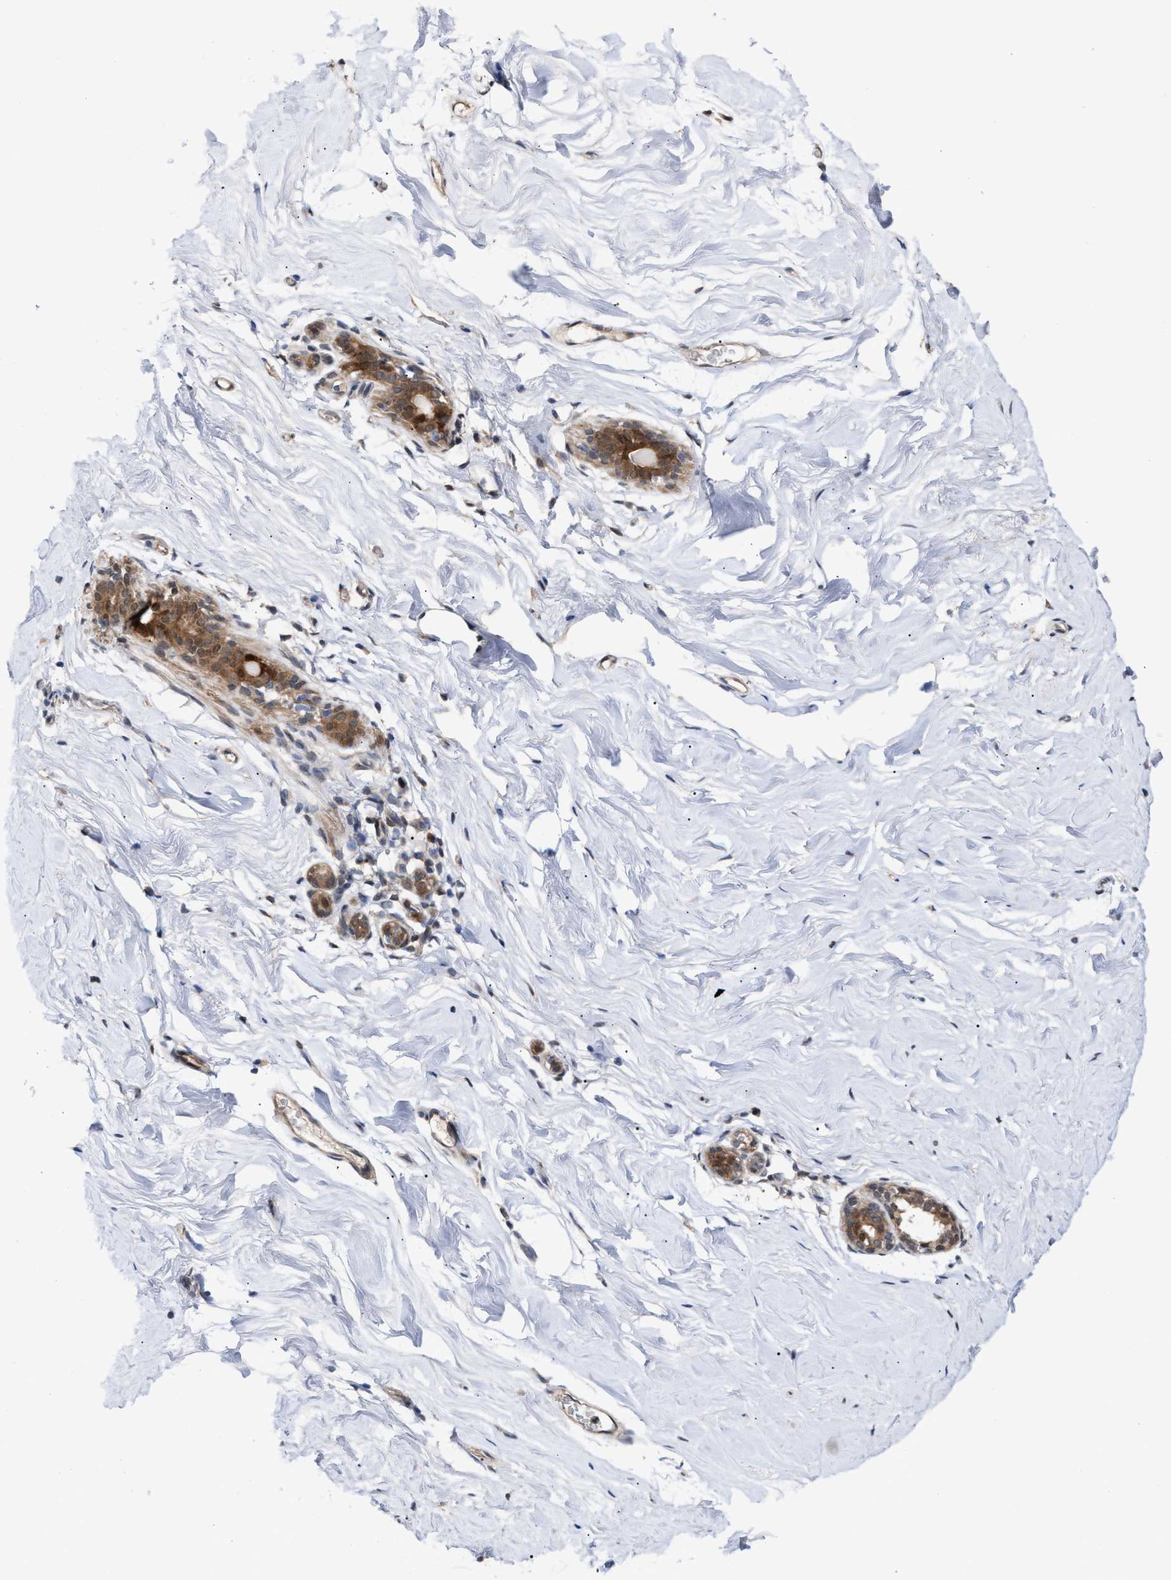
{"staining": {"intensity": "weak", "quantity": ">75%", "location": "nuclear"}, "tissue": "breast", "cell_type": "Adipocytes", "image_type": "normal", "snomed": [{"axis": "morphology", "description": "Normal tissue, NOS"}, {"axis": "topography", "description": "Breast"}], "caption": "Breast was stained to show a protein in brown. There is low levels of weak nuclear staining in about >75% of adipocytes.", "gene": "TP53I3", "patient": {"sex": "female", "age": 62}}